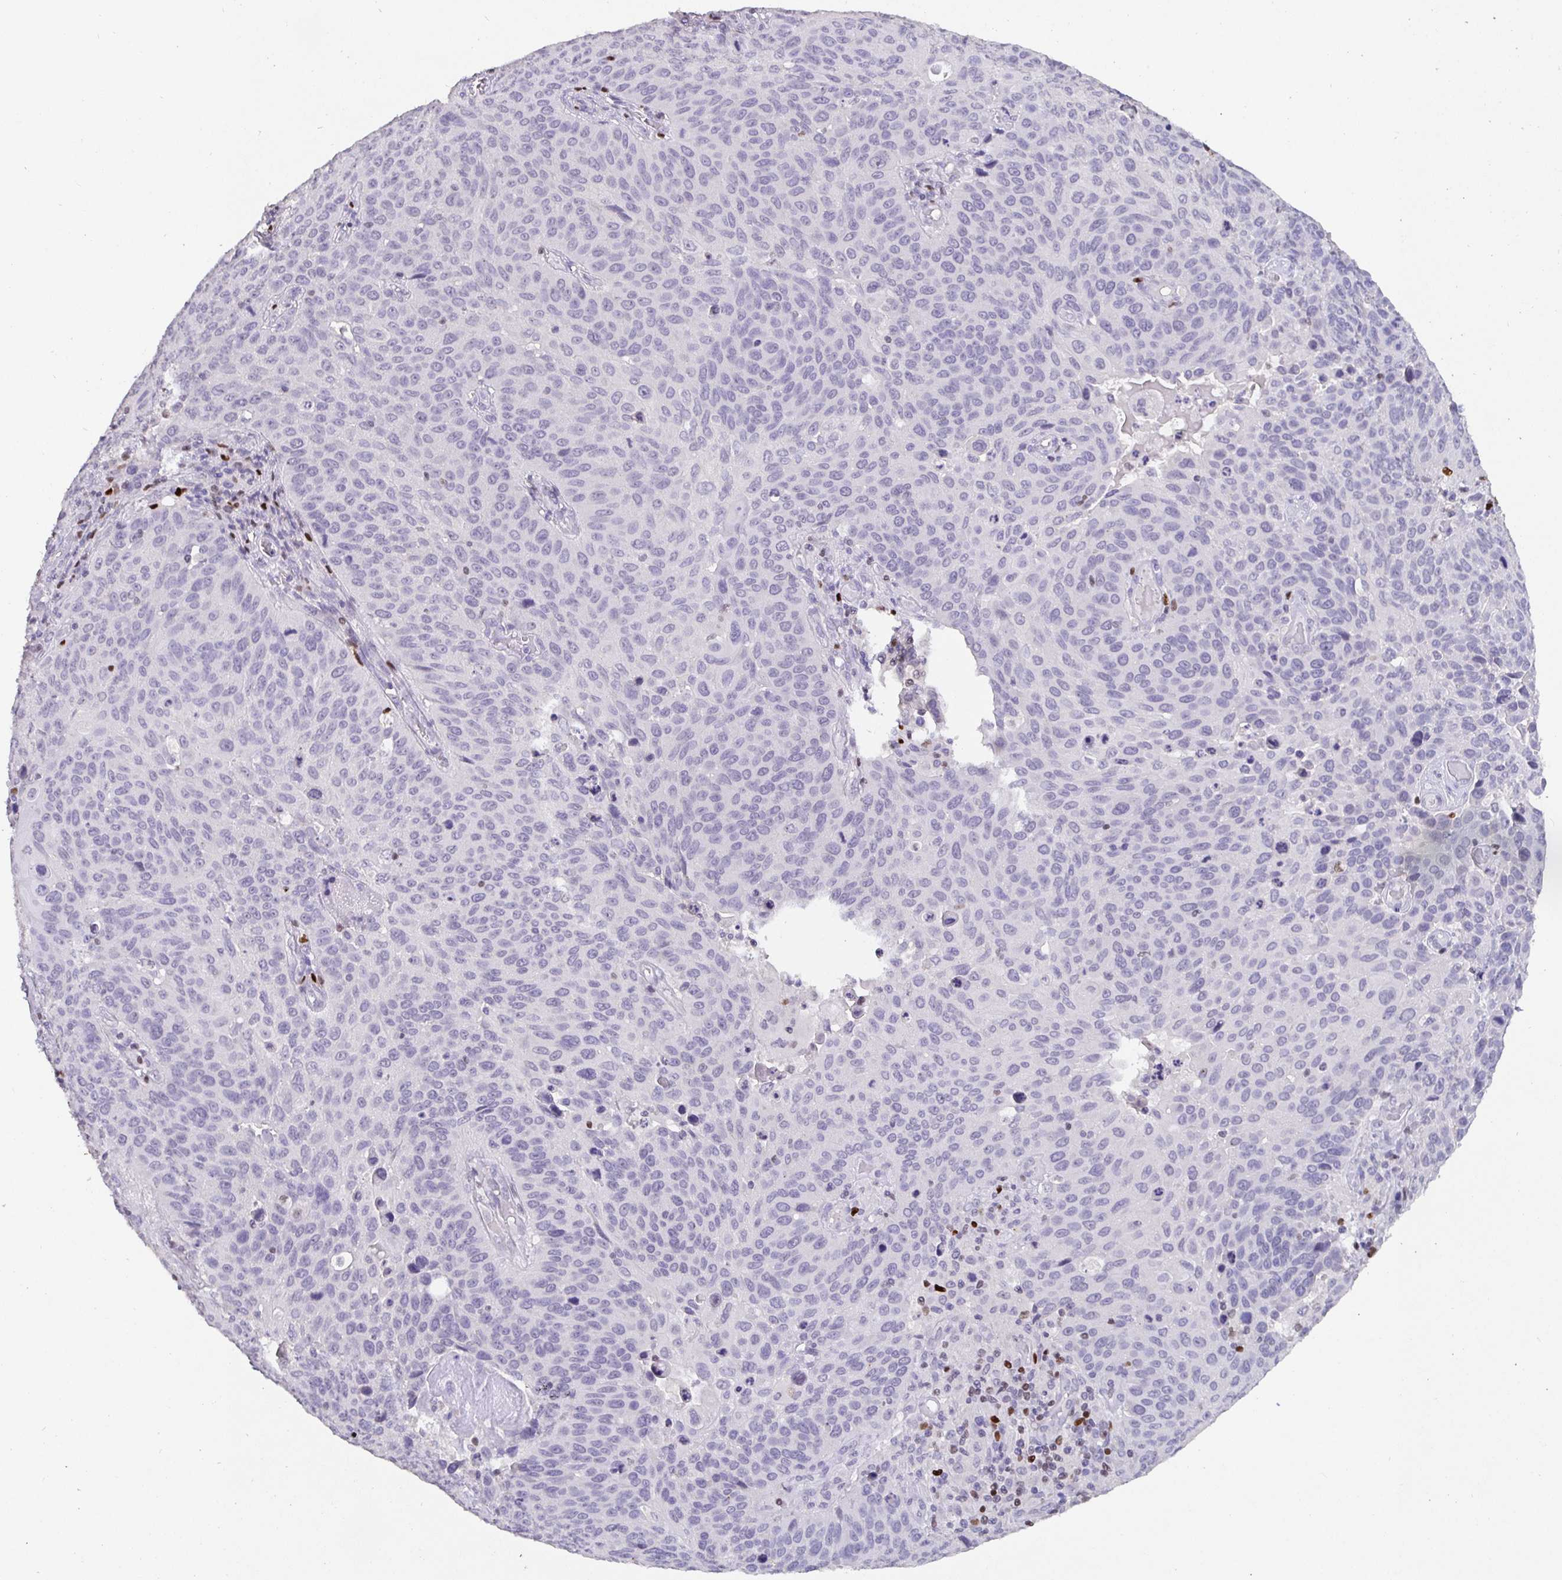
{"staining": {"intensity": "negative", "quantity": "none", "location": "none"}, "tissue": "lung cancer", "cell_type": "Tumor cells", "image_type": "cancer", "snomed": [{"axis": "morphology", "description": "Squamous cell carcinoma, NOS"}, {"axis": "topography", "description": "Lung"}], "caption": "Image shows no protein expression in tumor cells of lung squamous cell carcinoma tissue.", "gene": "SATB1", "patient": {"sex": "male", "age": 68}}